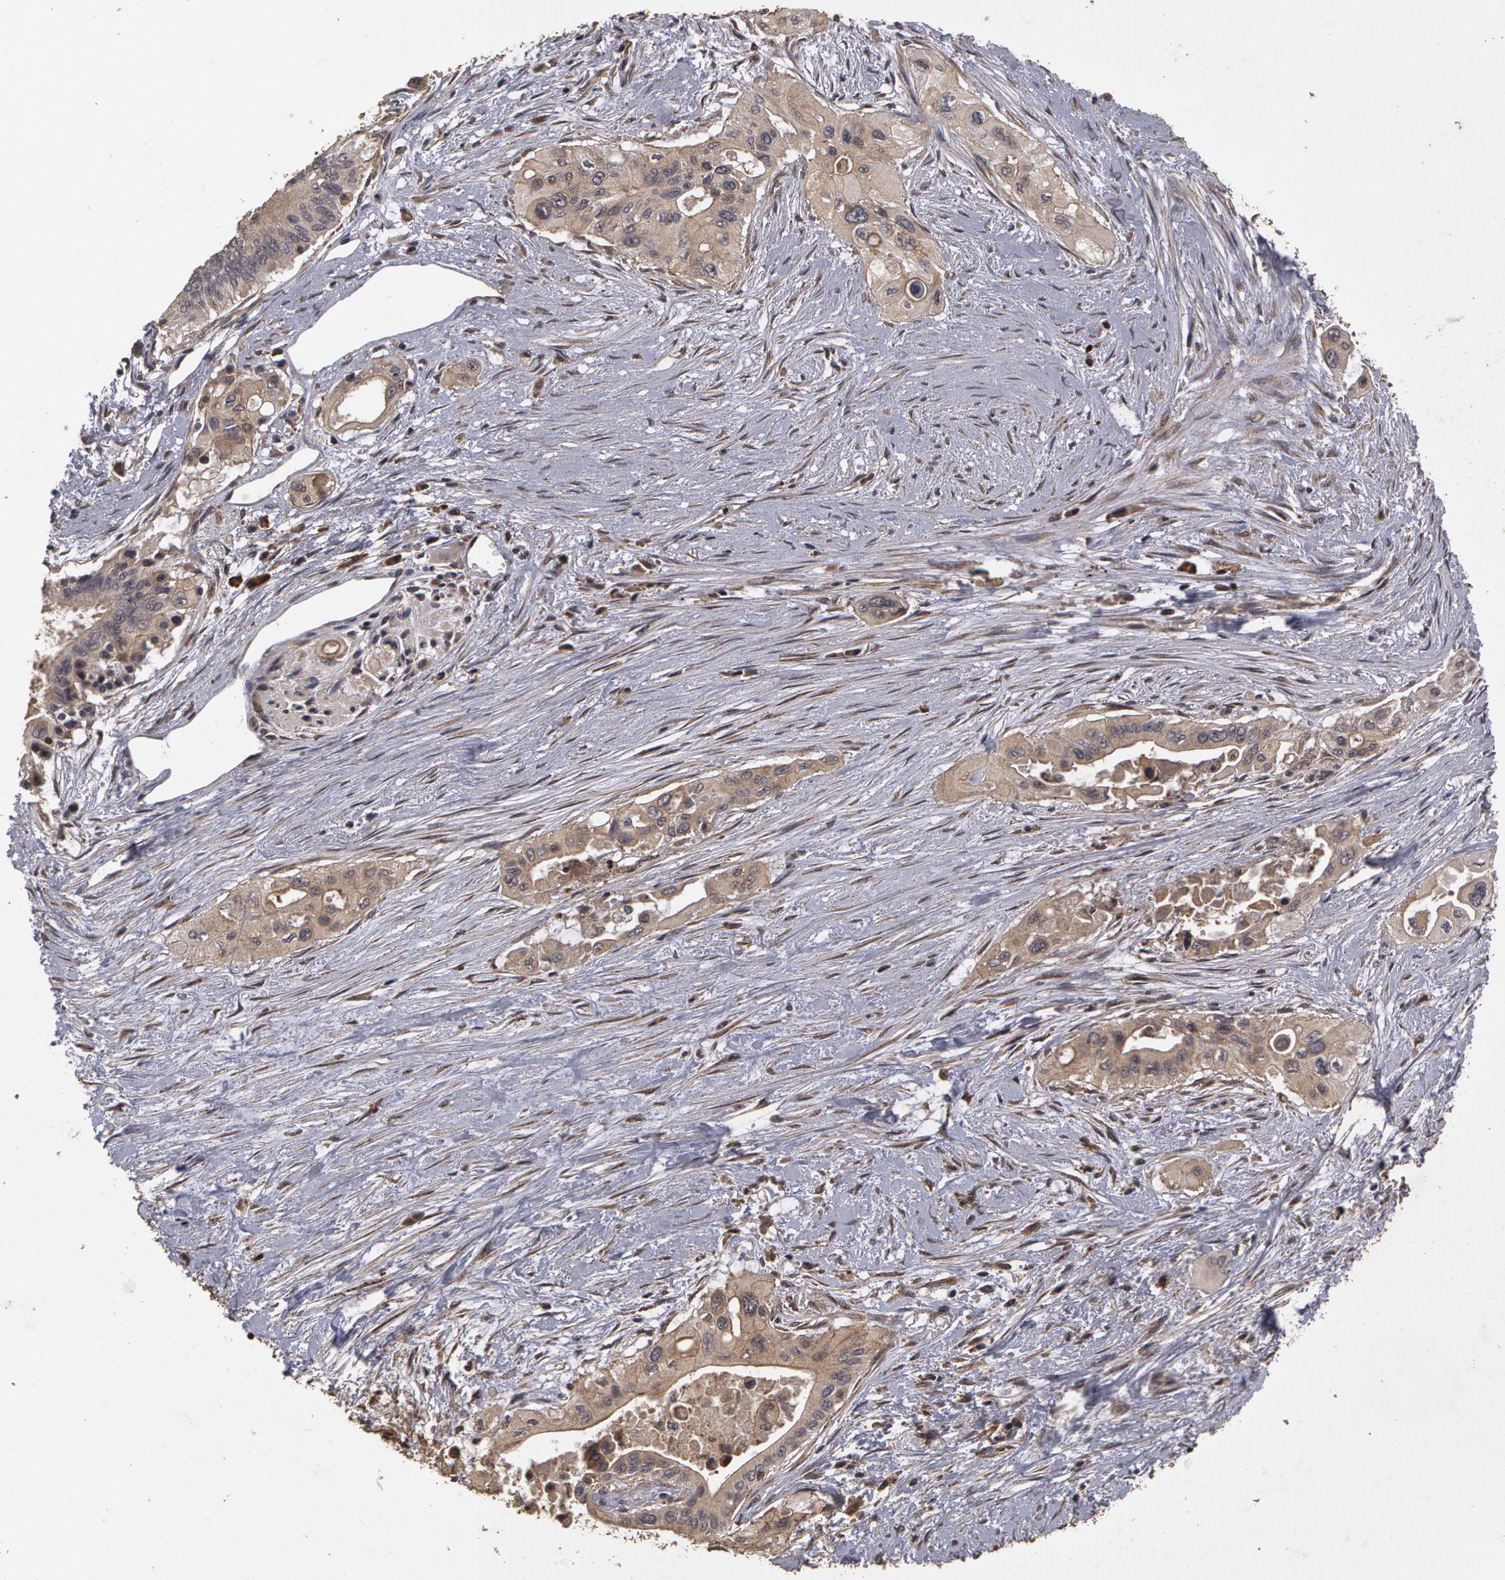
{"staining": {"intensity": "weak", "quantity": ">75%", "location": "cytoplasmic/membranous"}, "tissue": "pancreatic cancer", "cell_type": "Tumor cells", "image_type": "cancer", "snomed": [{"axis": "morphology", "description": "Adenocarcinoma, NOS"}, {"axis": "topography", "description": "Pancreas"}], "caption": "Immunohistochemistry (IHC) image of human adenocarcinoma (pancreatic) stained for a protein (brown), which shows low levels of weak cytoplasmic/membranous expression in about >75% of tumor cells.", "gene": "CALR", "patient": {"sex": "male", "age": 77}}